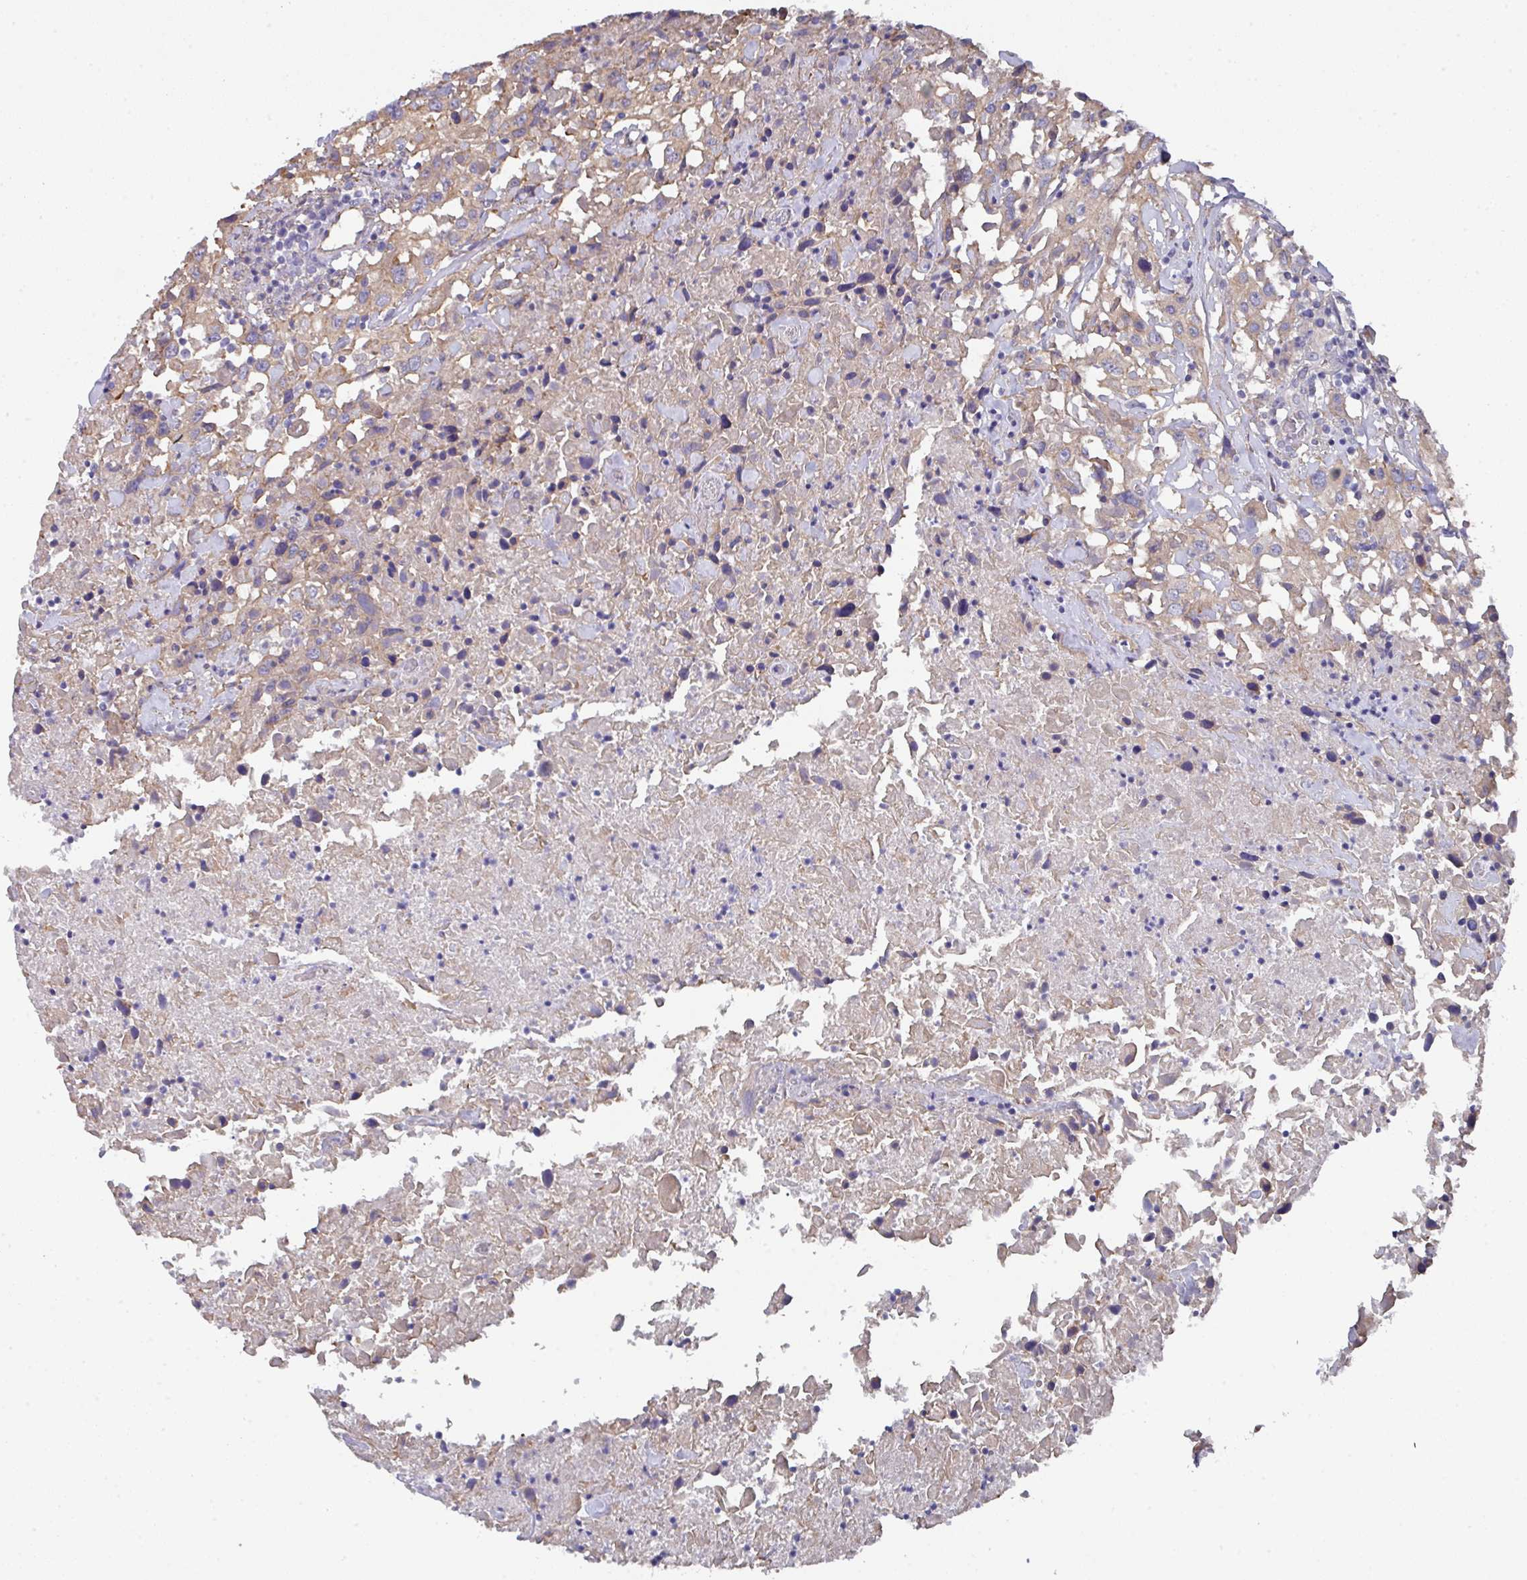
{"staining": {"intensity": "weak", "quantity": ">75%", "location": "cytoplasmic/membranous"}, "tissue": "urothelial cancer", "cell_type": "Tumor cells", "image_type": "cancer", "snomed": [{"axis": "morphology", "description": "Urothelial carcinoma, High grade"}, {"axis": "topography", "description": "Urinary bladder"}], "caption": "A photomicrograph showing weak cytoplasmic/membranous expression in about >75% of tumor cells in high-grade urothelial carcinoma, as visualized by brown immunohistochemical staining.", "gene": "PRR5", "patient": {"sex": "male", "age": 61}}